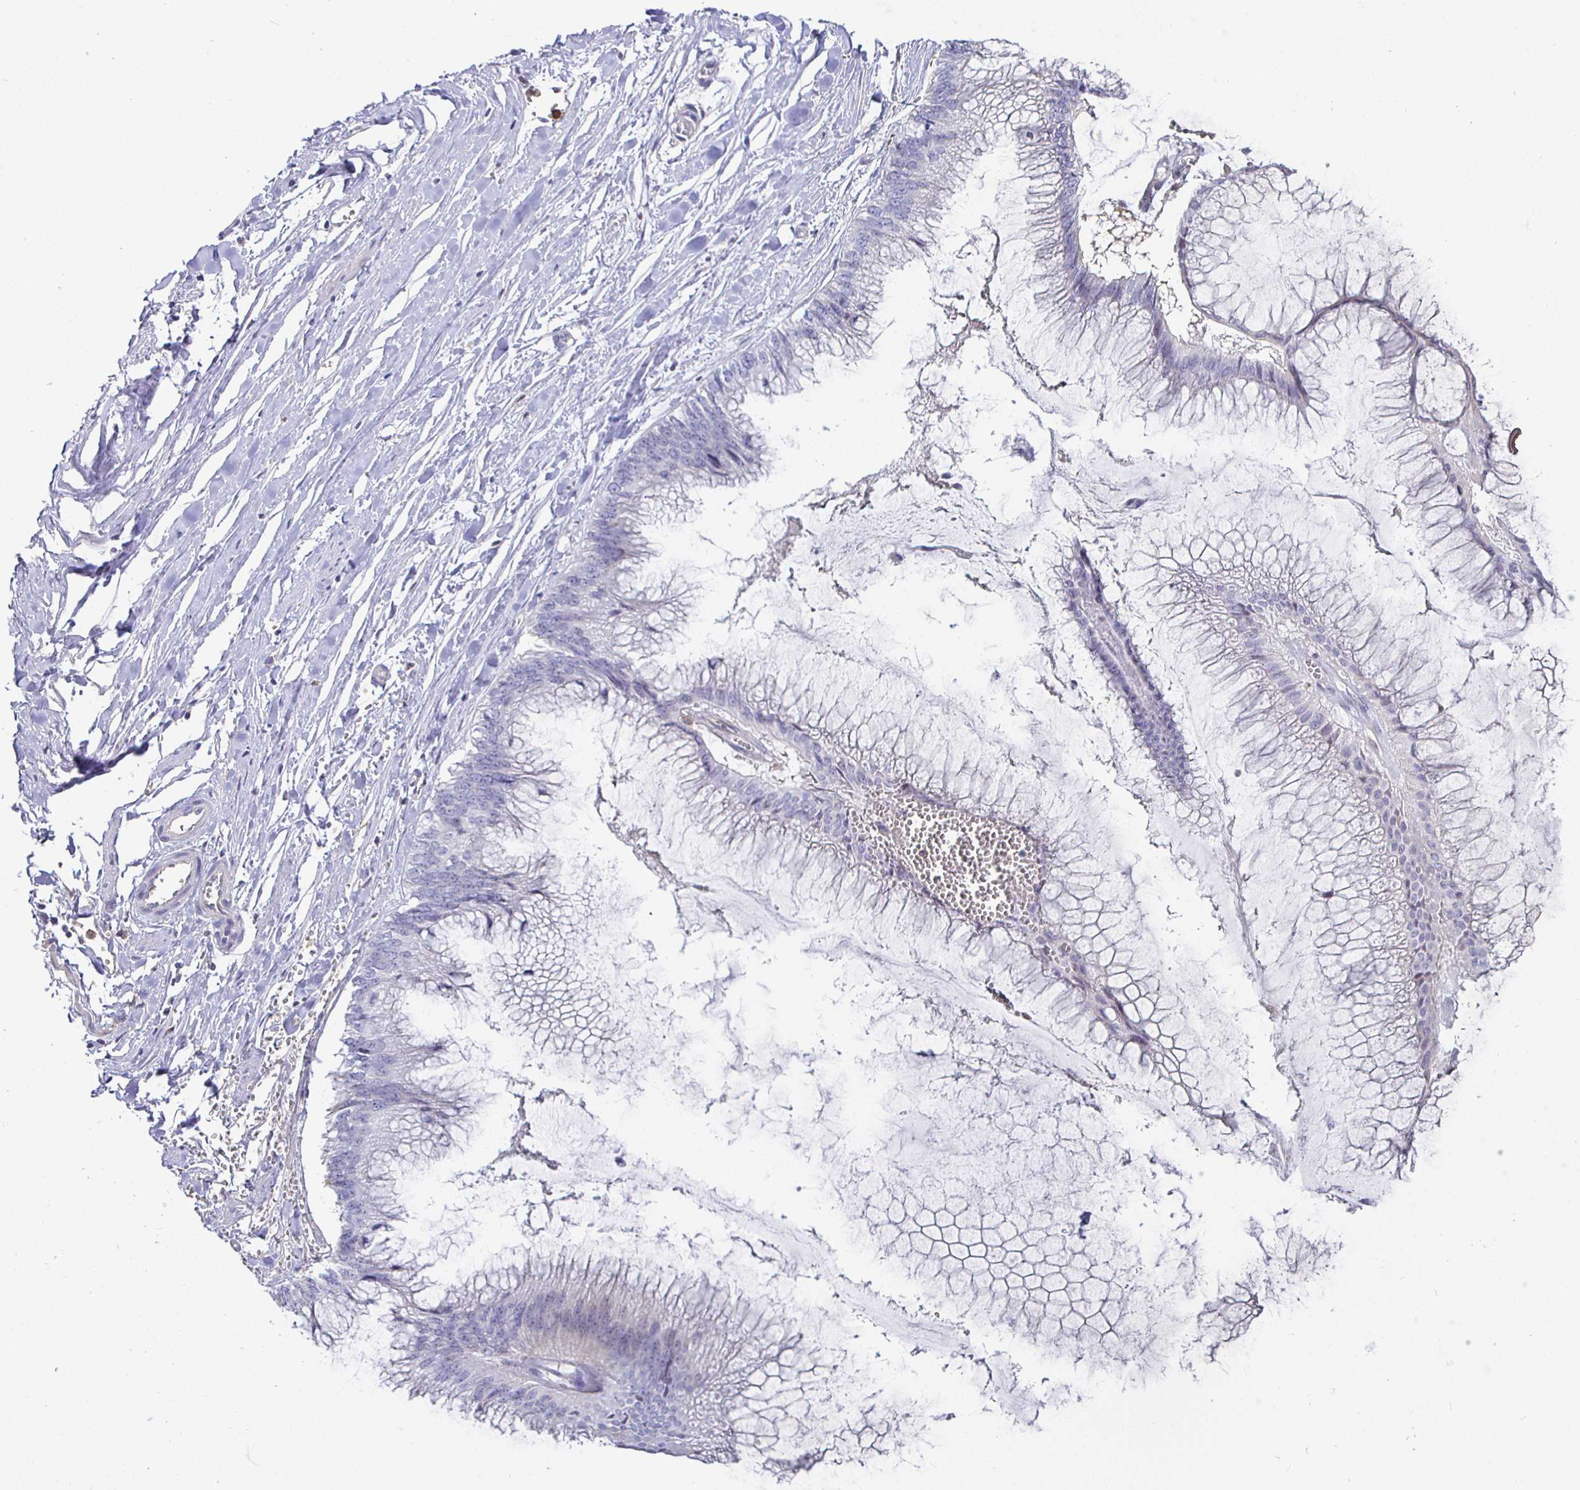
{"staining": {"intensity": "negative", "quantity": "none", "location": "none"}, "tissue": "ovarian cancer", "cell_type": "Tumor cells", "image_type": "cancer", "snomed": [{"axis": "morphology", "description": "Cystadenocarcinoma, mucinous, NOS"}, {"axis": "topography", "description": "Ovary"}], "caption": "Ovarian mucinous cystadenocarcinoma stained for a protein using immunohistochemistry exhibits no expression tumor cells.", "gene": "SIRPA", "patient": {"sex": "female", "age": 44}}